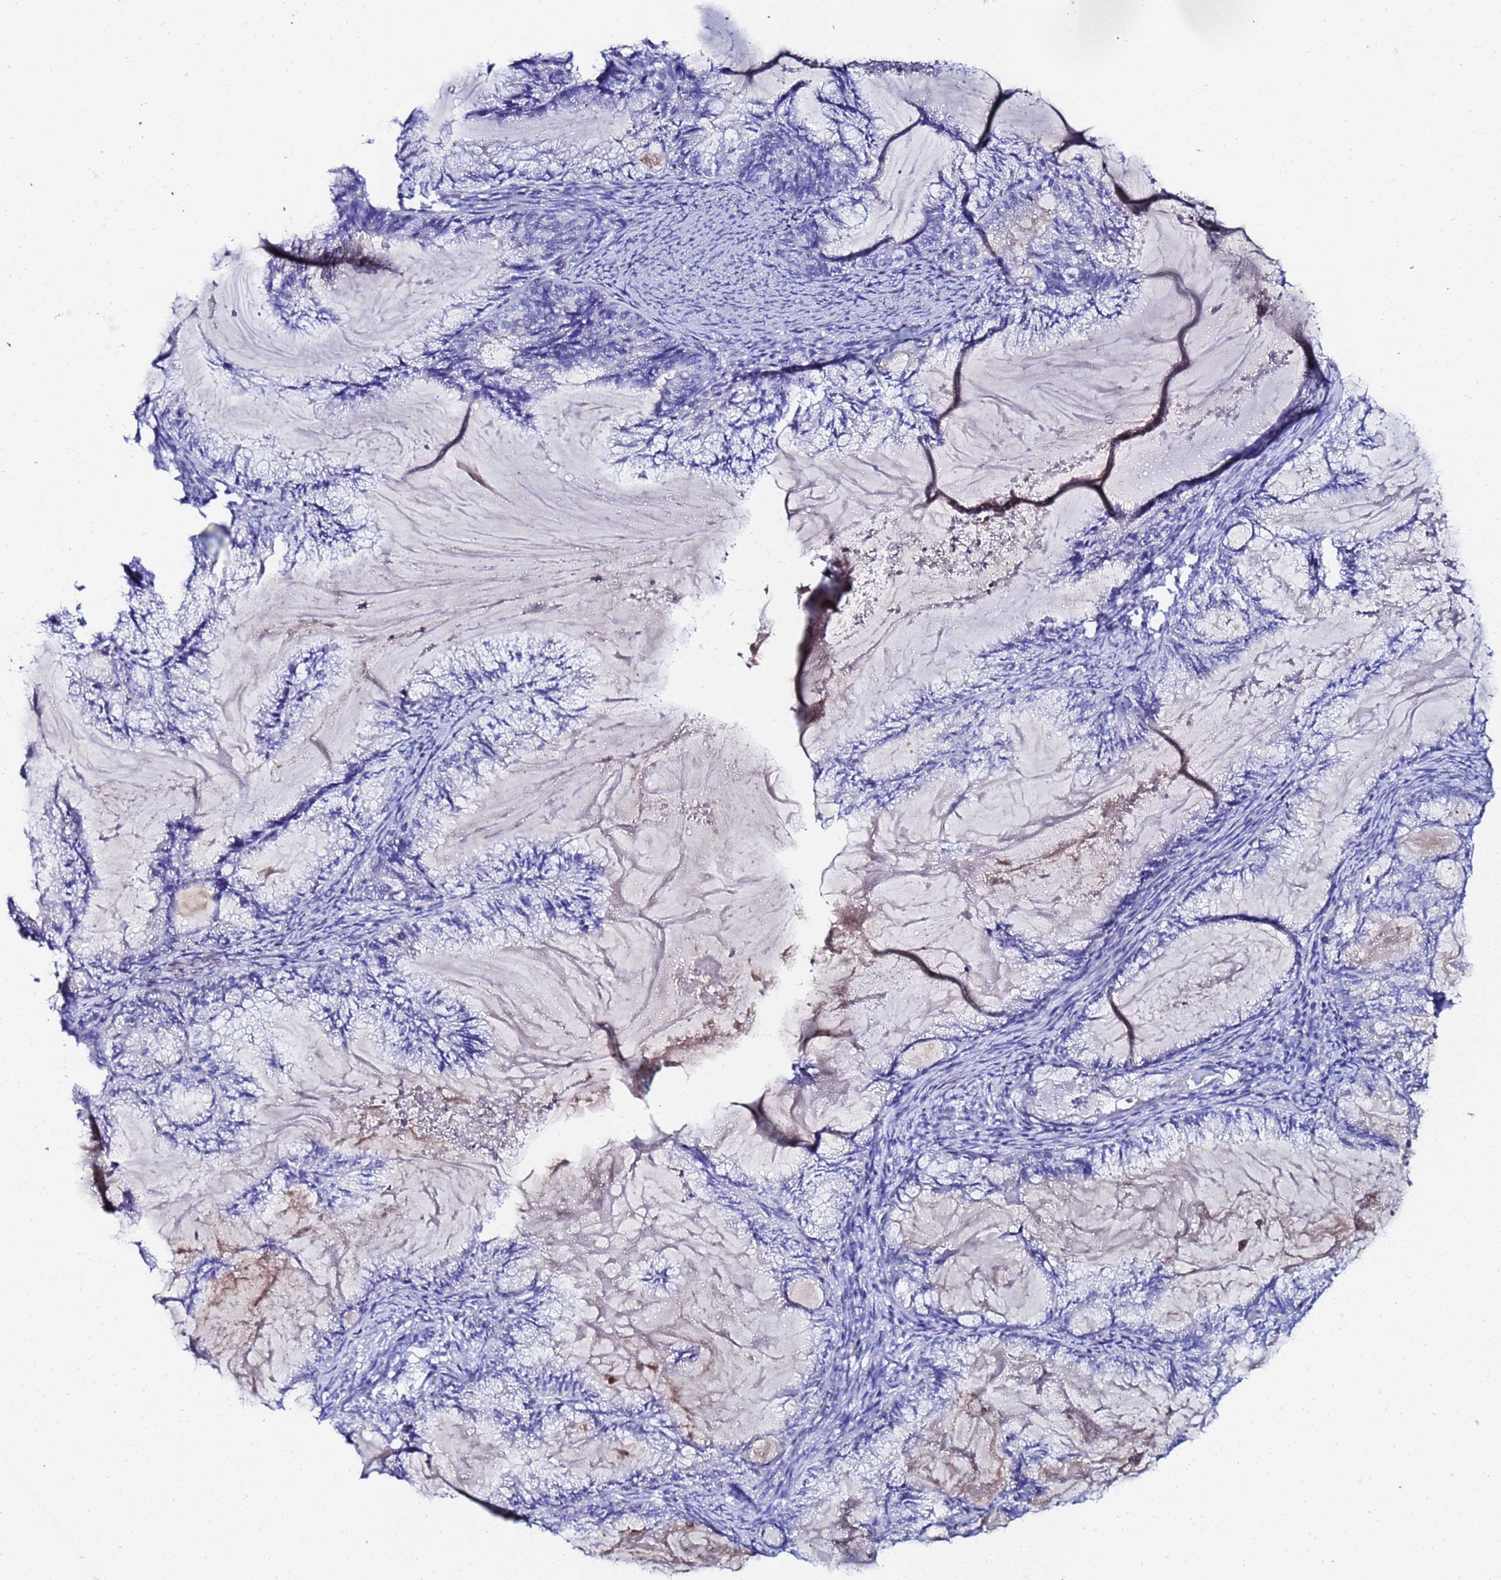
{"staining": {"intensity": "negative", "quantity": "none", "location": "none"}, "tissue": "endometrial cancer", "cell_type": "Tumor cells", "image_type": "cancer", "snomed": [{"axis": "morphology", "description": "Adenocarcinoma, NOS"}, {"axis": "topography", "description": "Endometrium"}], "caption": "High power microscopy micrograph of an immunohistochemistry photomicrograph of endometrial cancer (adenocarcinoma), revealing no significant positivity in tumor cells.", "gene": "ZNF26", "patient": {"sex": "female", "age": 86}}